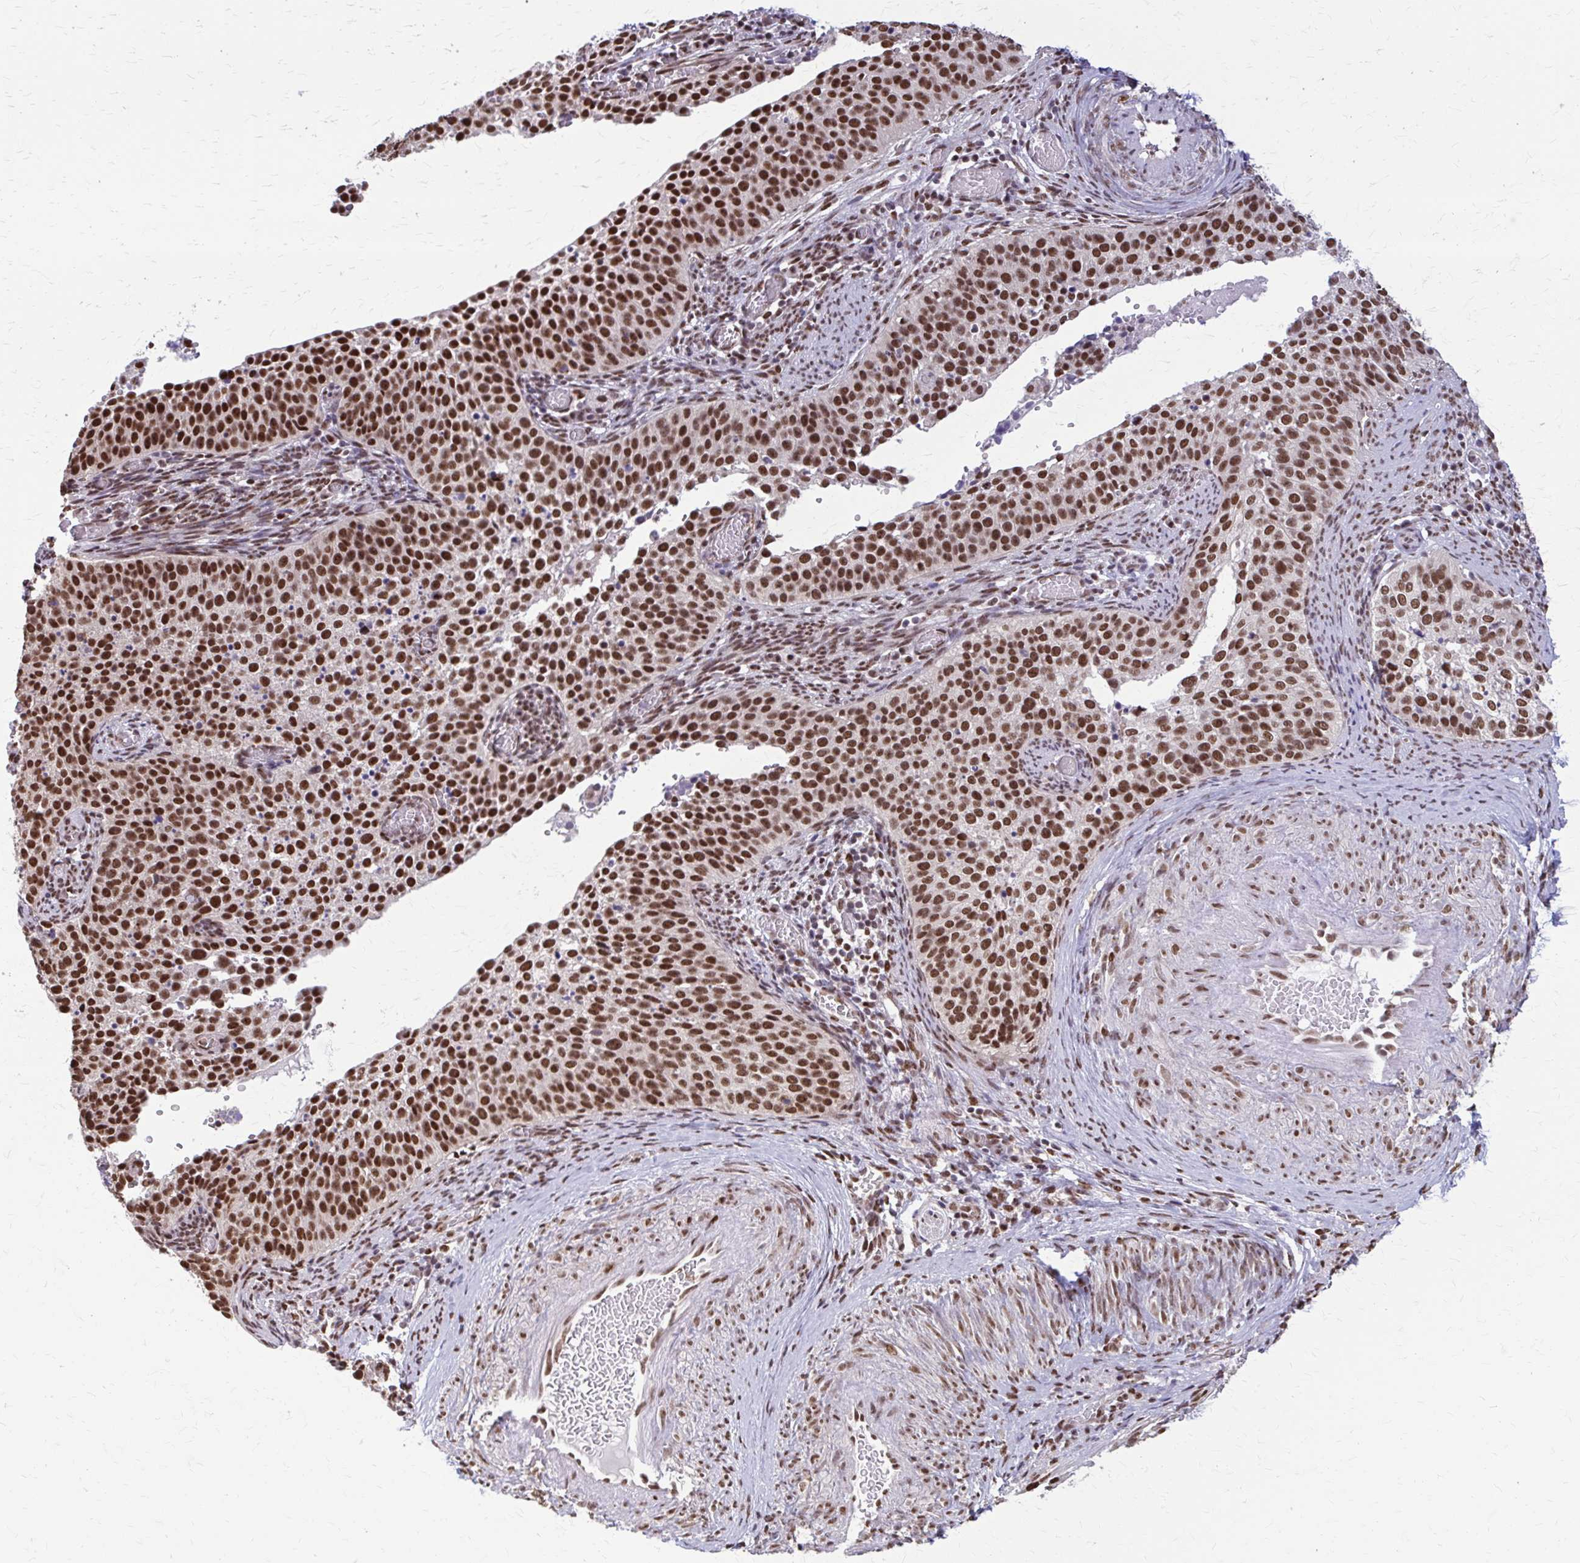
{"staining": {"intensity": "strong", "quantity": ">75%", "location": "nuclear"}, "tissue": "cervical cancer", "cell_type": "Tumor cells", "image_type": "cancer", "snomed": [{"axis": "morphology", "description": "Squamous cell carcinoma, NOS"}, {"axis": "topography", "description": "Cervix"}], "caption": "Immunohistochemical staining of human cervical cancer reveals high levels of strong nuclear protein staining in about >75% of tumor cells.", "gene": "TTF1", "patient": {"sex": "female", "age": 44}}